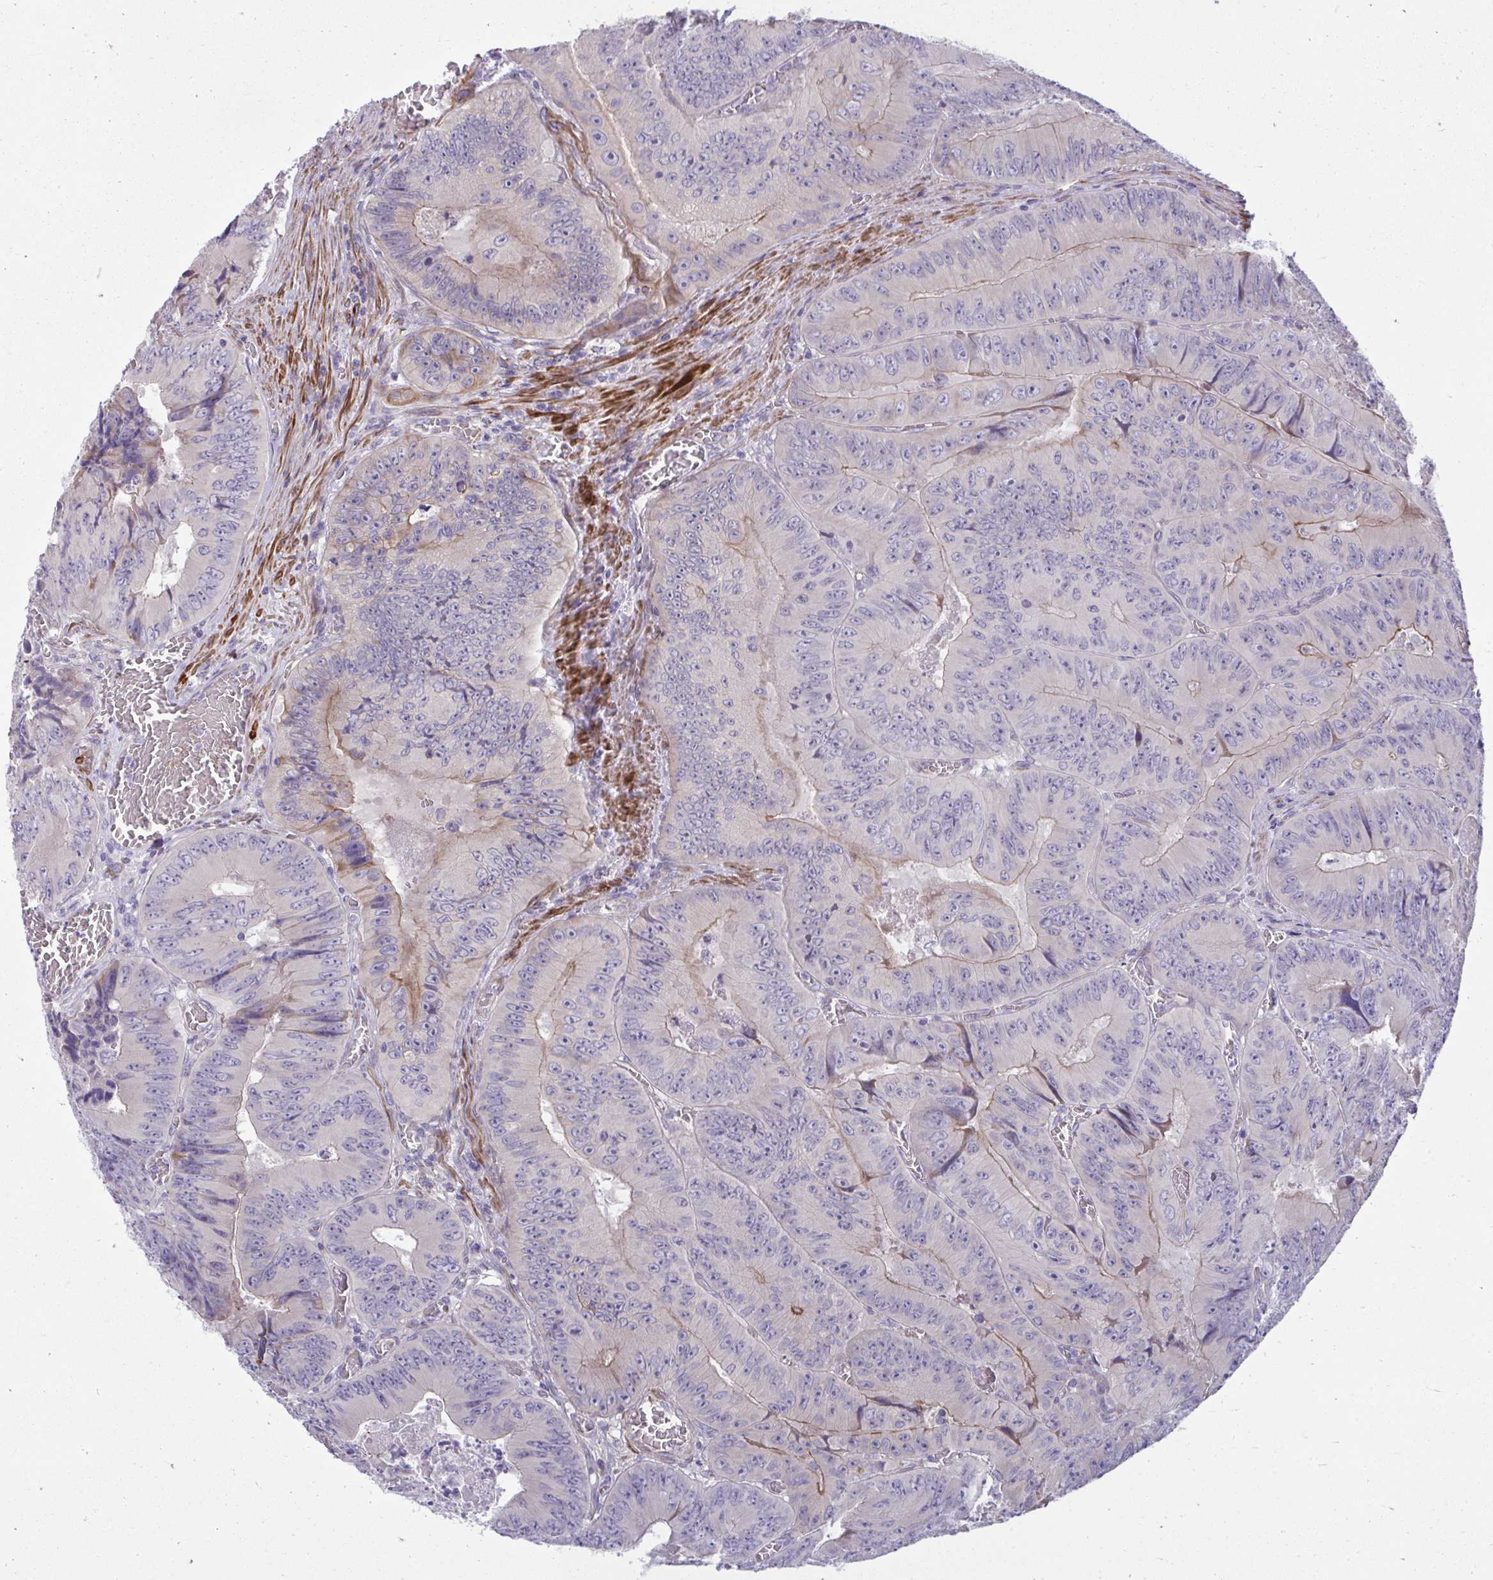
{"staining": {"intensity": "moderate", "quantity": "<25%", "location": "cytoplasmic/membranous"}, "tissue": "colorectal cancer", "cell_type": "Tumor cells", "image_type": "cancer", "snomed": [{"axis": "morphology", "description": "Adenocarcinoma, NOS"}, {"axis": "topography", "description": "Colon"}], "caption": "There is low levels of moderate cytoplasmic/membranous positivity in tumor cells of colorectal cancer (adenocarcinoma), as demonstrated by immunohistochemical staining (brown color).", "gene": "PIGZ", "patient": {"sex": "female", "age": 84}}